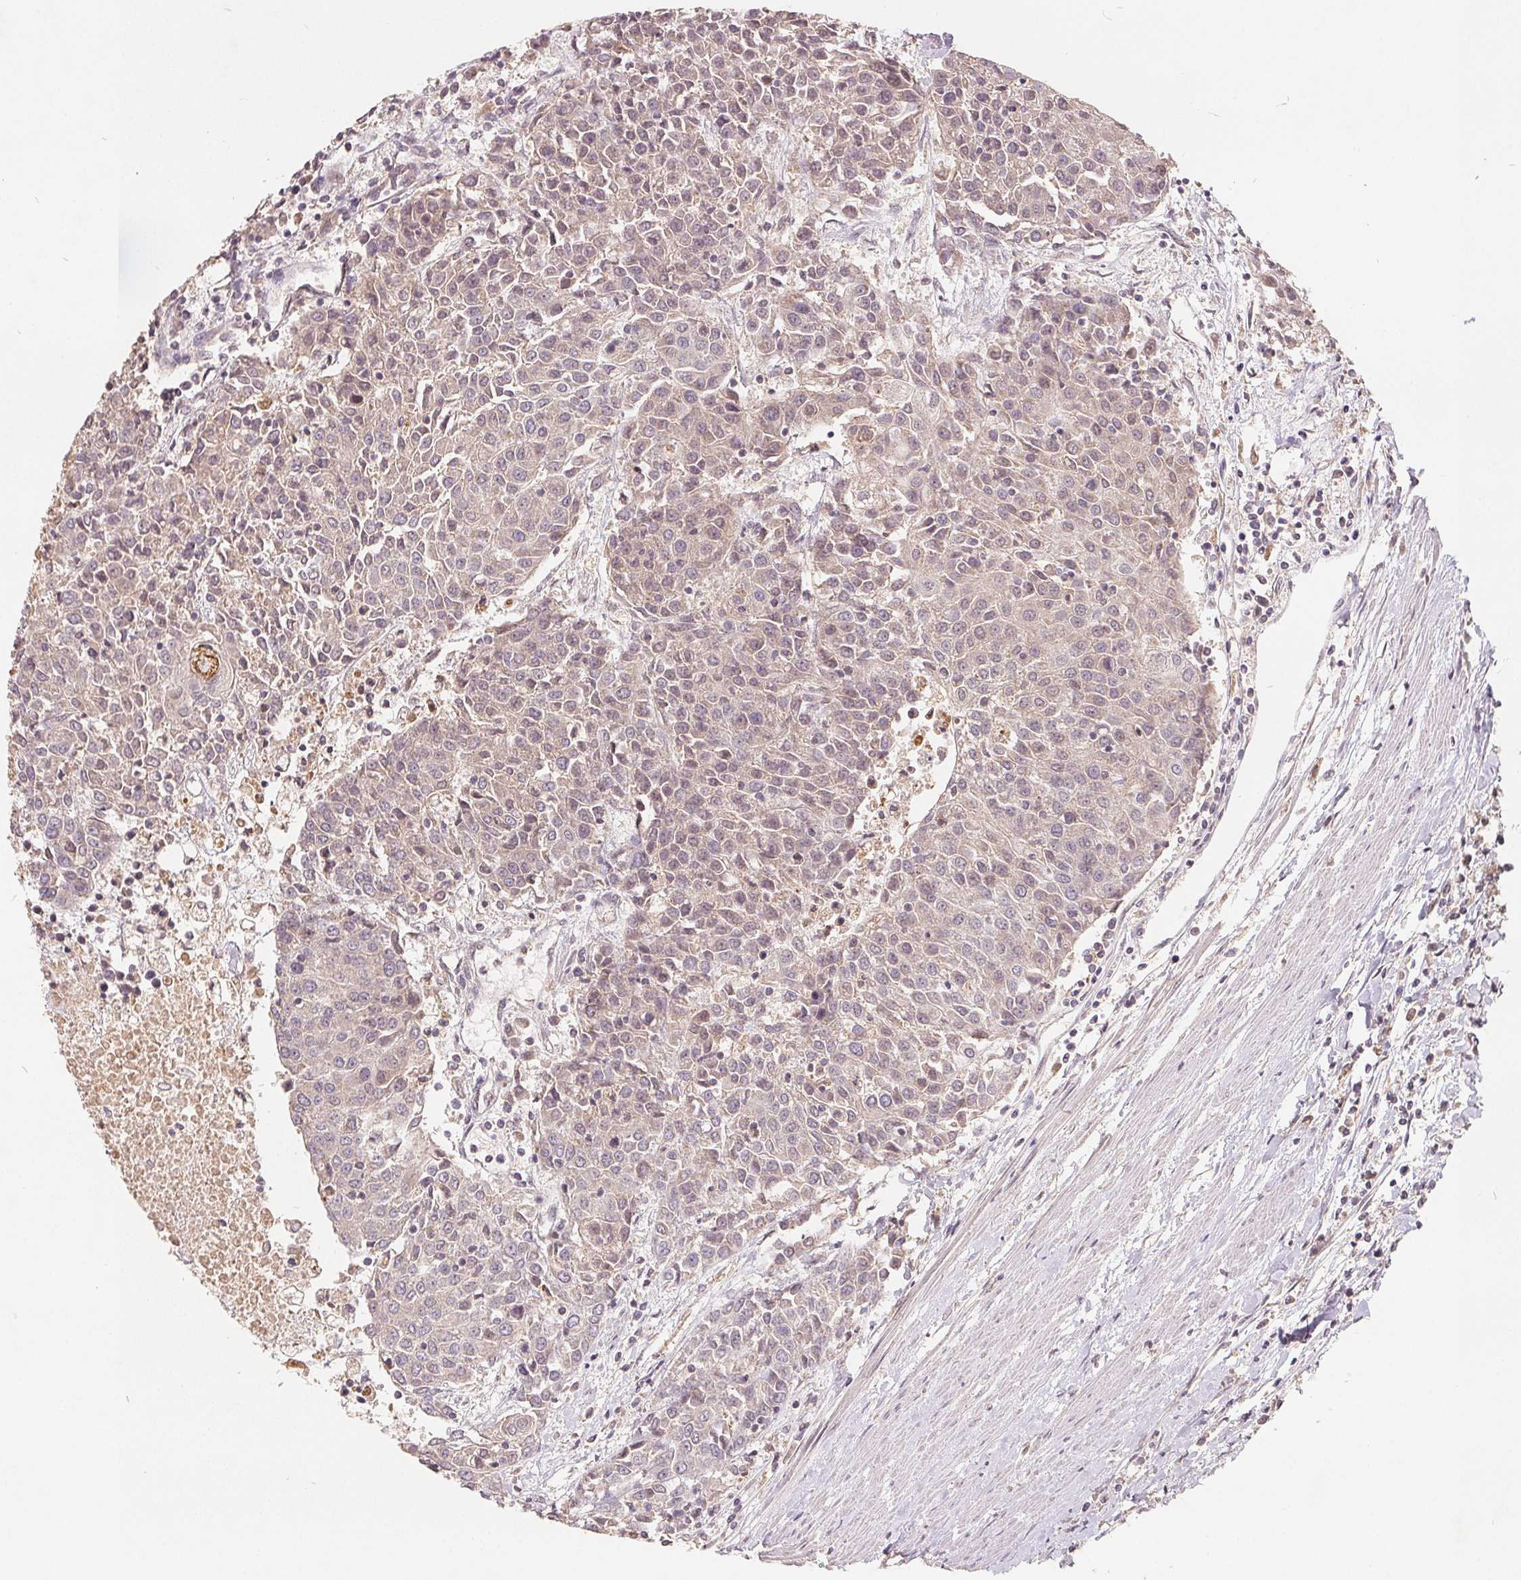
{"staining": {"intensity": "weak", "quantity": "<25%", "location": "cytoplasmic/membranous"}, "tissue": "urothelial cancer", "cell_type": "Tumor cells", "image_type": "cancer", "snomed": [{"axis": "morphology", "description": "Urothelial carcinoma, High grade"}, {"axis": "topography", "description": "Urinary bladder"}], "caption": "Tumor cells show no significant expression in urothelial cancer.", "gene": "CDIPT", "patient": {"sex": "female", "age": 85}}